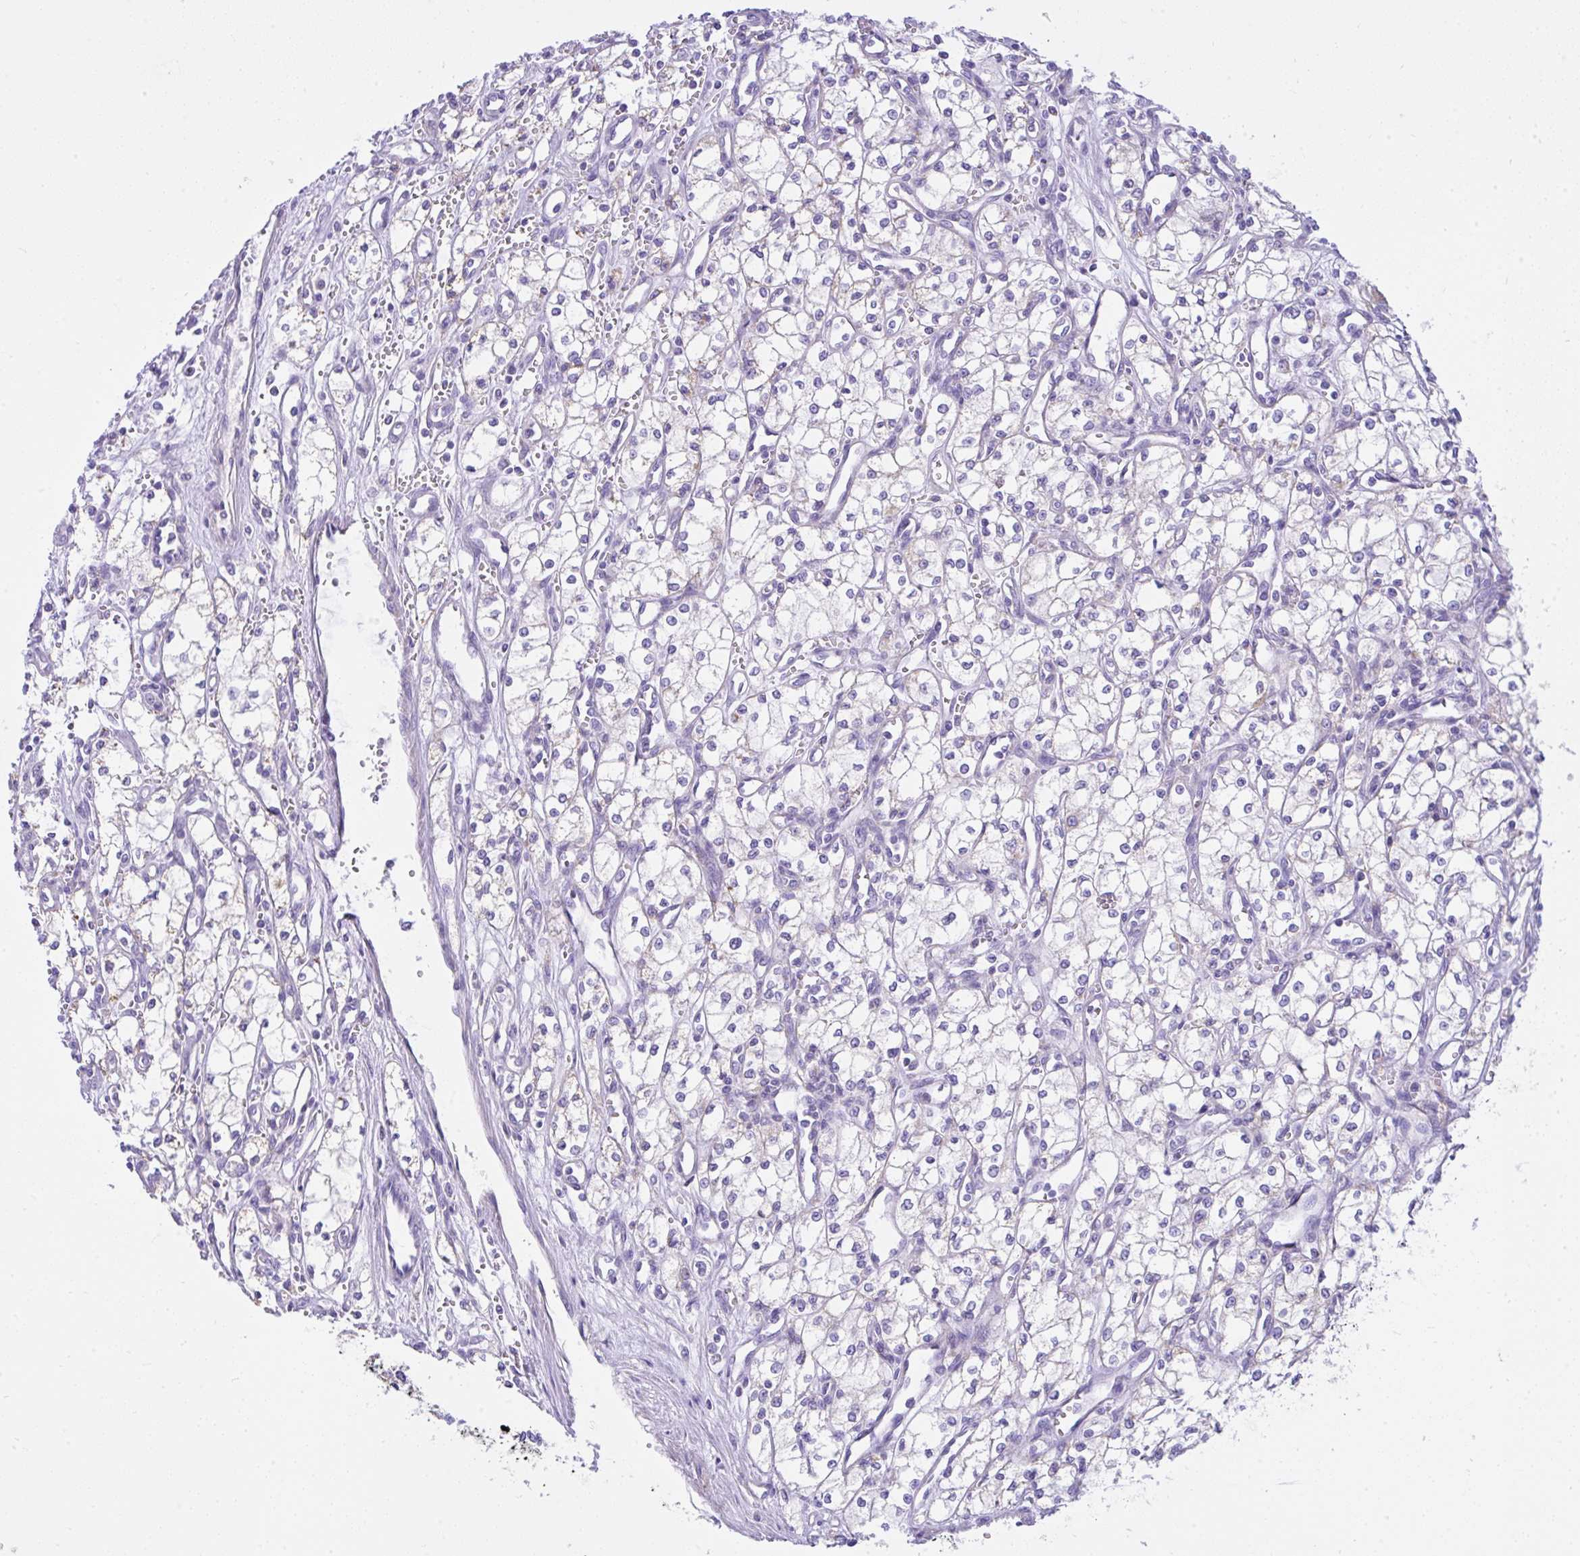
{"staining": {"intensity": "negative", "quantity": "none", "location": "none"}, "tissue": "renal cancer", "cell_type": "Tumor cells", "image_type": "cancer", "snomed": [{"axis": "morphology", "description": "Adenocarcinoma, NOS"}, {"axis": "topography", "description": "Kidney"}], "caption": "Immunohistochemical staining of adenocarcinoma (renal) reveals no significant expression in tumor cells.", "gene": "SLC13A1", "patient": {"sex": "male", "age": 59}}